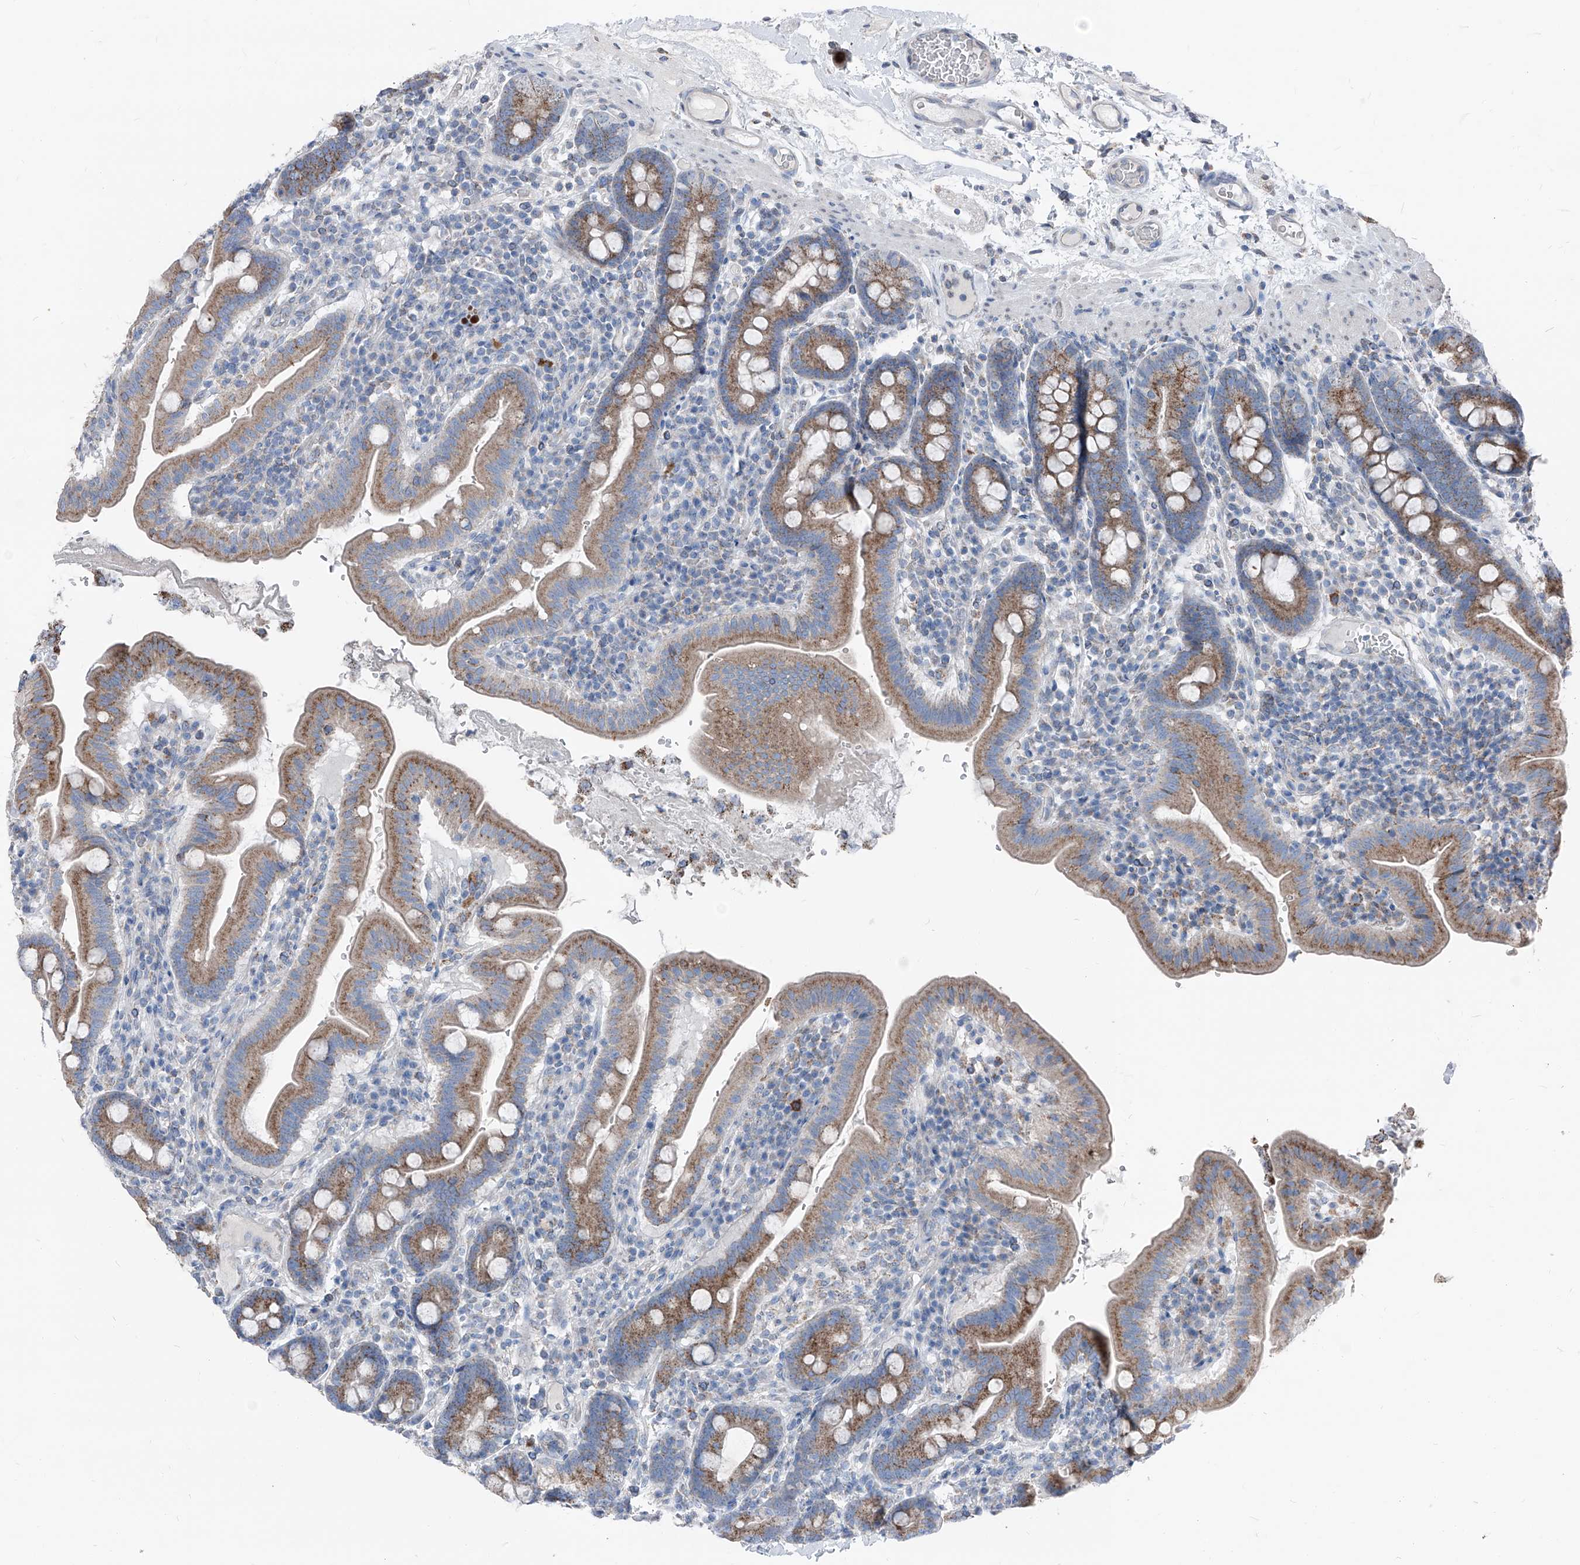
{"staining": {"intensity": "moderate", "quantity": ">75%", "location": "cytoplasmic/membranous"}, "tissue": "duodenum", "cell_type": "Glandular cells", "image_type": "normal", "snomed": [{"axis": "morphology", "description": "Normal tissue, NOS"}, {"axis": "morphology", "description": "Adenocarcinoma, NOS"}, {"axis": "topography", "description": "Pancreas"}, {"axis": "topography", "description": "Duodenum"}], "caption": "Glandular cells exhibit medium levels of moderate cytoplasmic/membranous positivity in approximately >75% of cells in unremarkable duodenum.", "gene": "AGPS", "patient": {"sex": "male", "age": 50}}